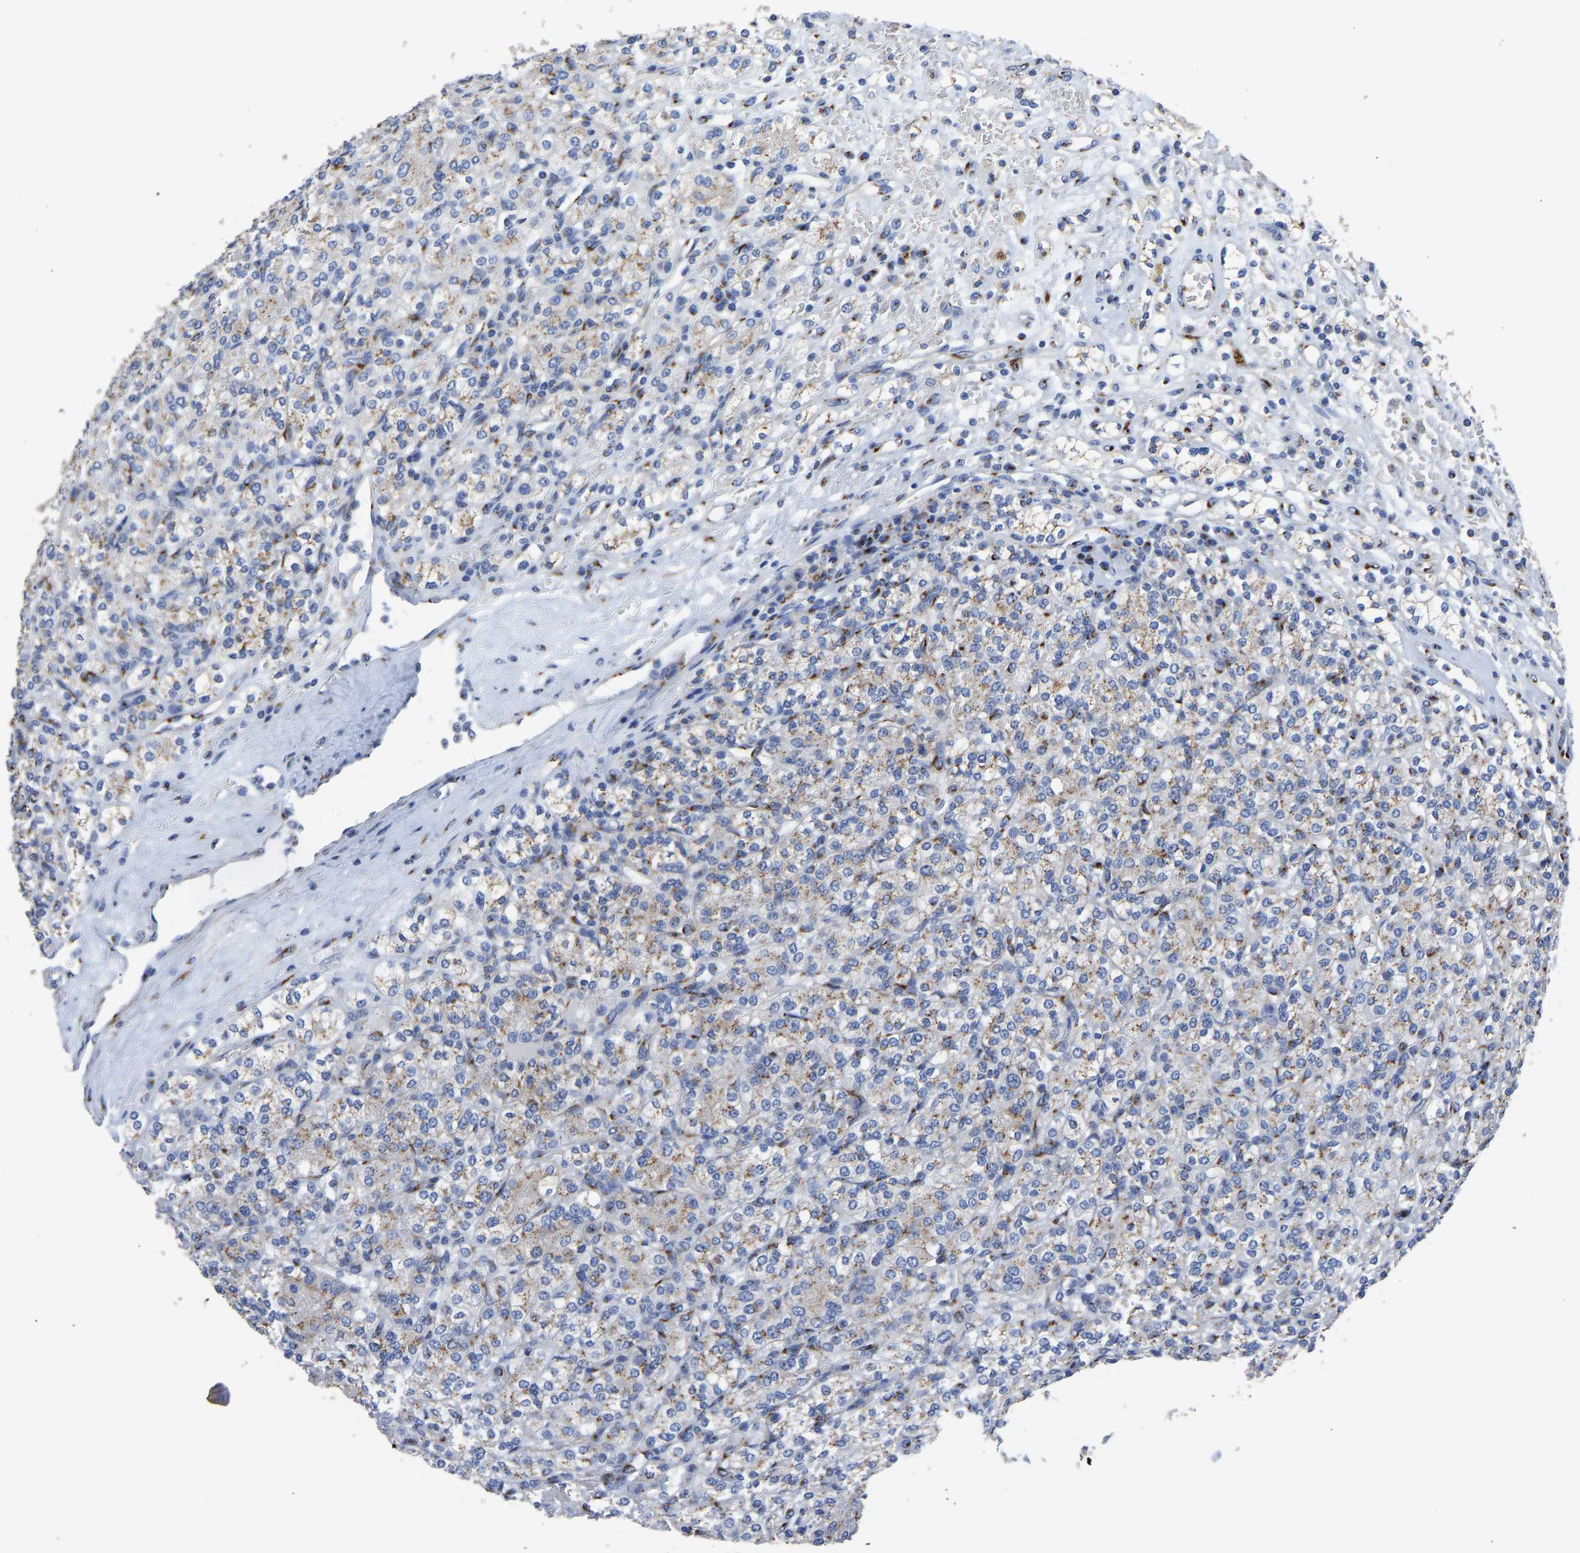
{"staining": {"intensity": "moderate", "quantity": ">75%", "location": "cytoplasmic/membranous"}, "tissue": "renal cancer", "cell_type": "Tumor cells", "image_type": "cancer", "snomed": [{"axis": "morphology", "description": "Adenocarcinoma, NOS"}, {"axis": "topography", "description": "Kidney"}], "caption": "Protein expression analysis of human adenocarcinoma (renal) reveals moderate cytoplasmic/membranous positivity in about >75% of tumor cells.", "gene": "TMEM87A", "patient": {"sex": "male", "age": 77}}